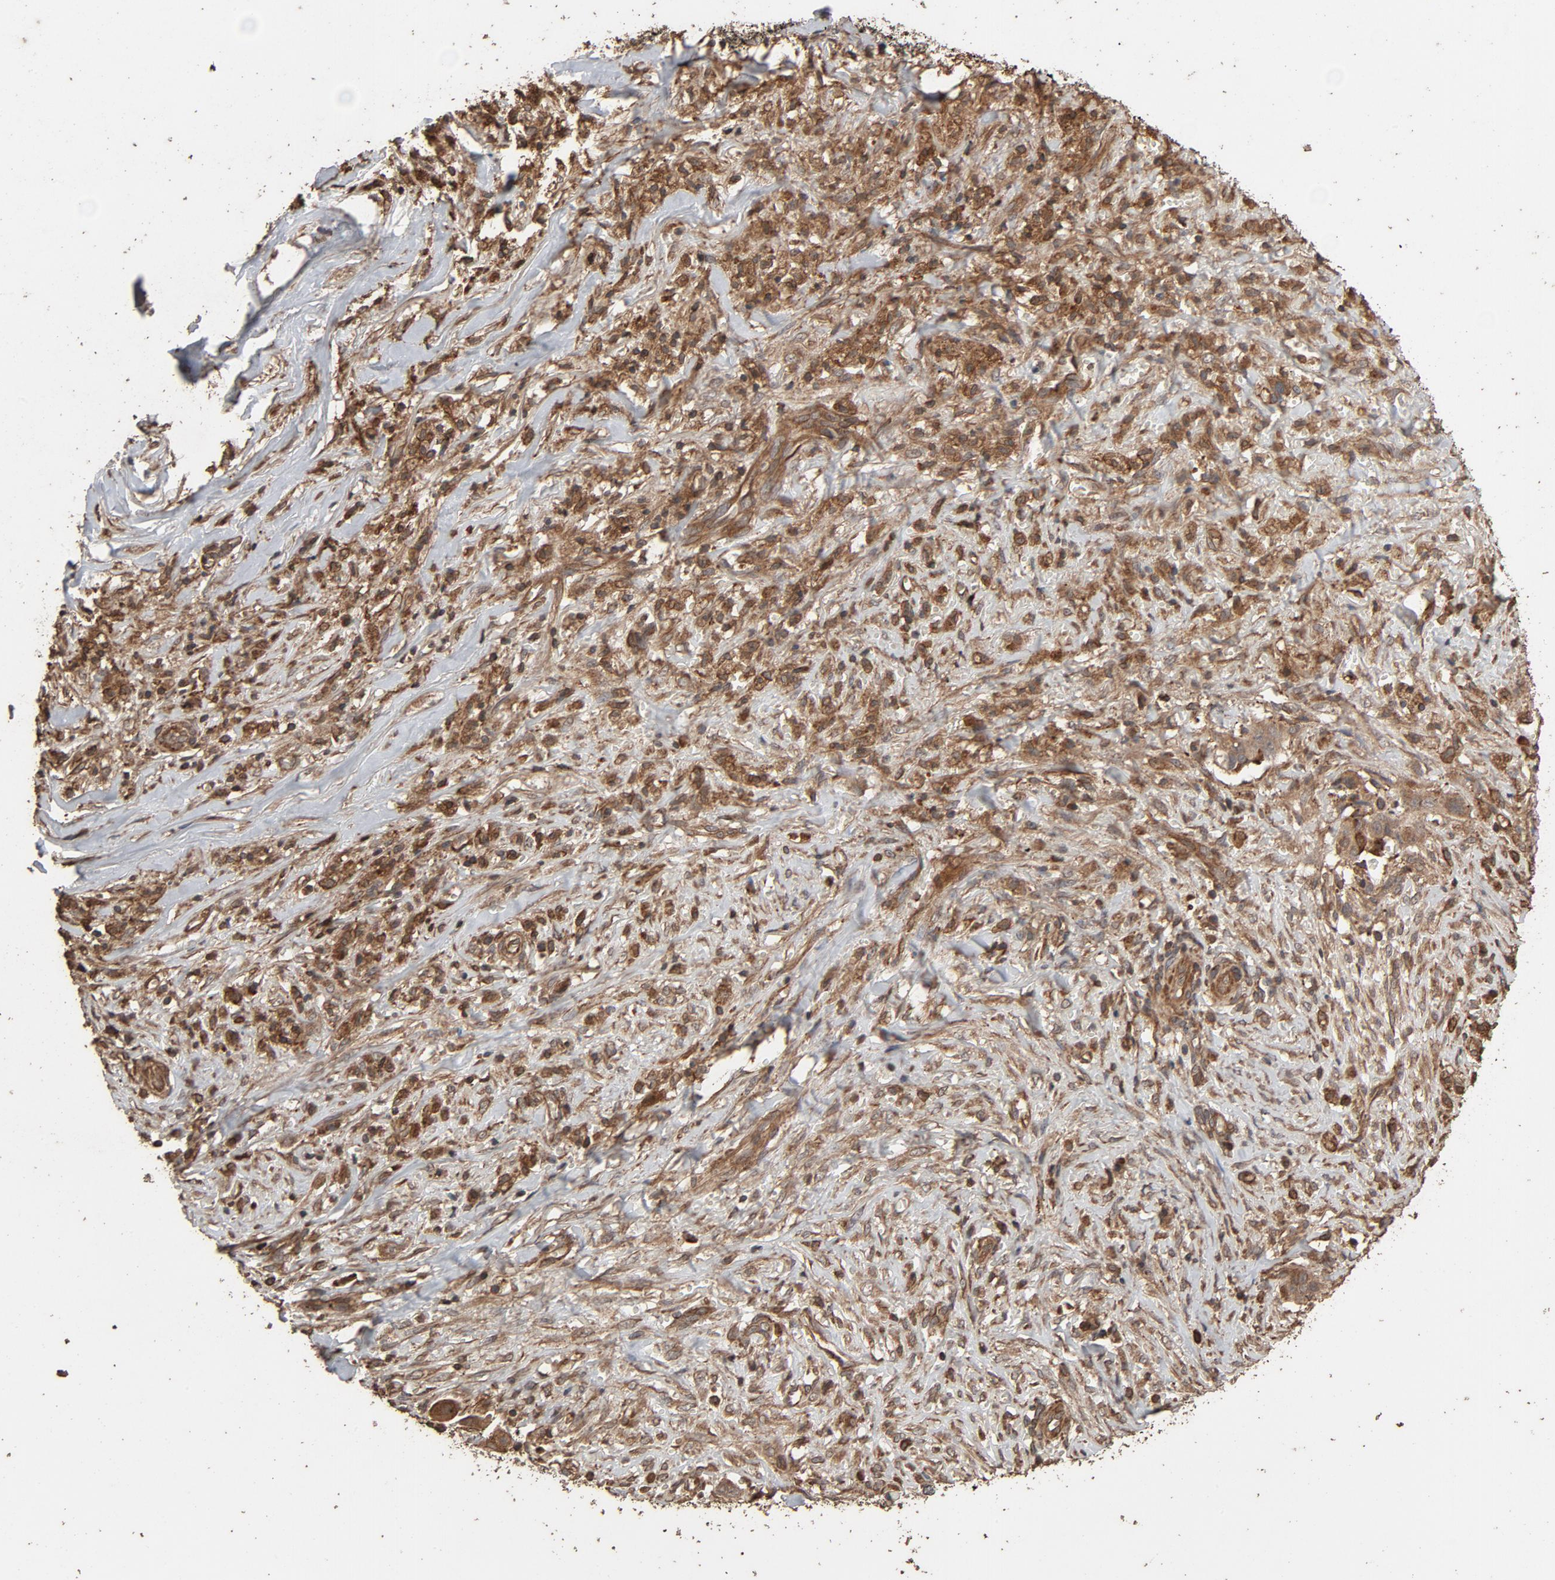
{"staining": {"intensity": "moderate", "quantity": "25%-75%", "location": "cytoplasmic/membranous"}, "tissue": "liver cancer", "cell_type": "Tumor cells", "image_type": "cancer", "snomed": [{"axis": "morphology", "description": "Cholangiocarcinoma"}, {"axis": "topography", "description": "Liver"}], "caption": "An immunohistochemistry image of tumor tissue is shown. Protein staining in brown shows moderate cytoplasmic/membranous positivity in cholangiocarcinoma (liver) within tumor cells.", "gene": "RPS6KA6", "patient": {"sex": "female", "age": 70}}